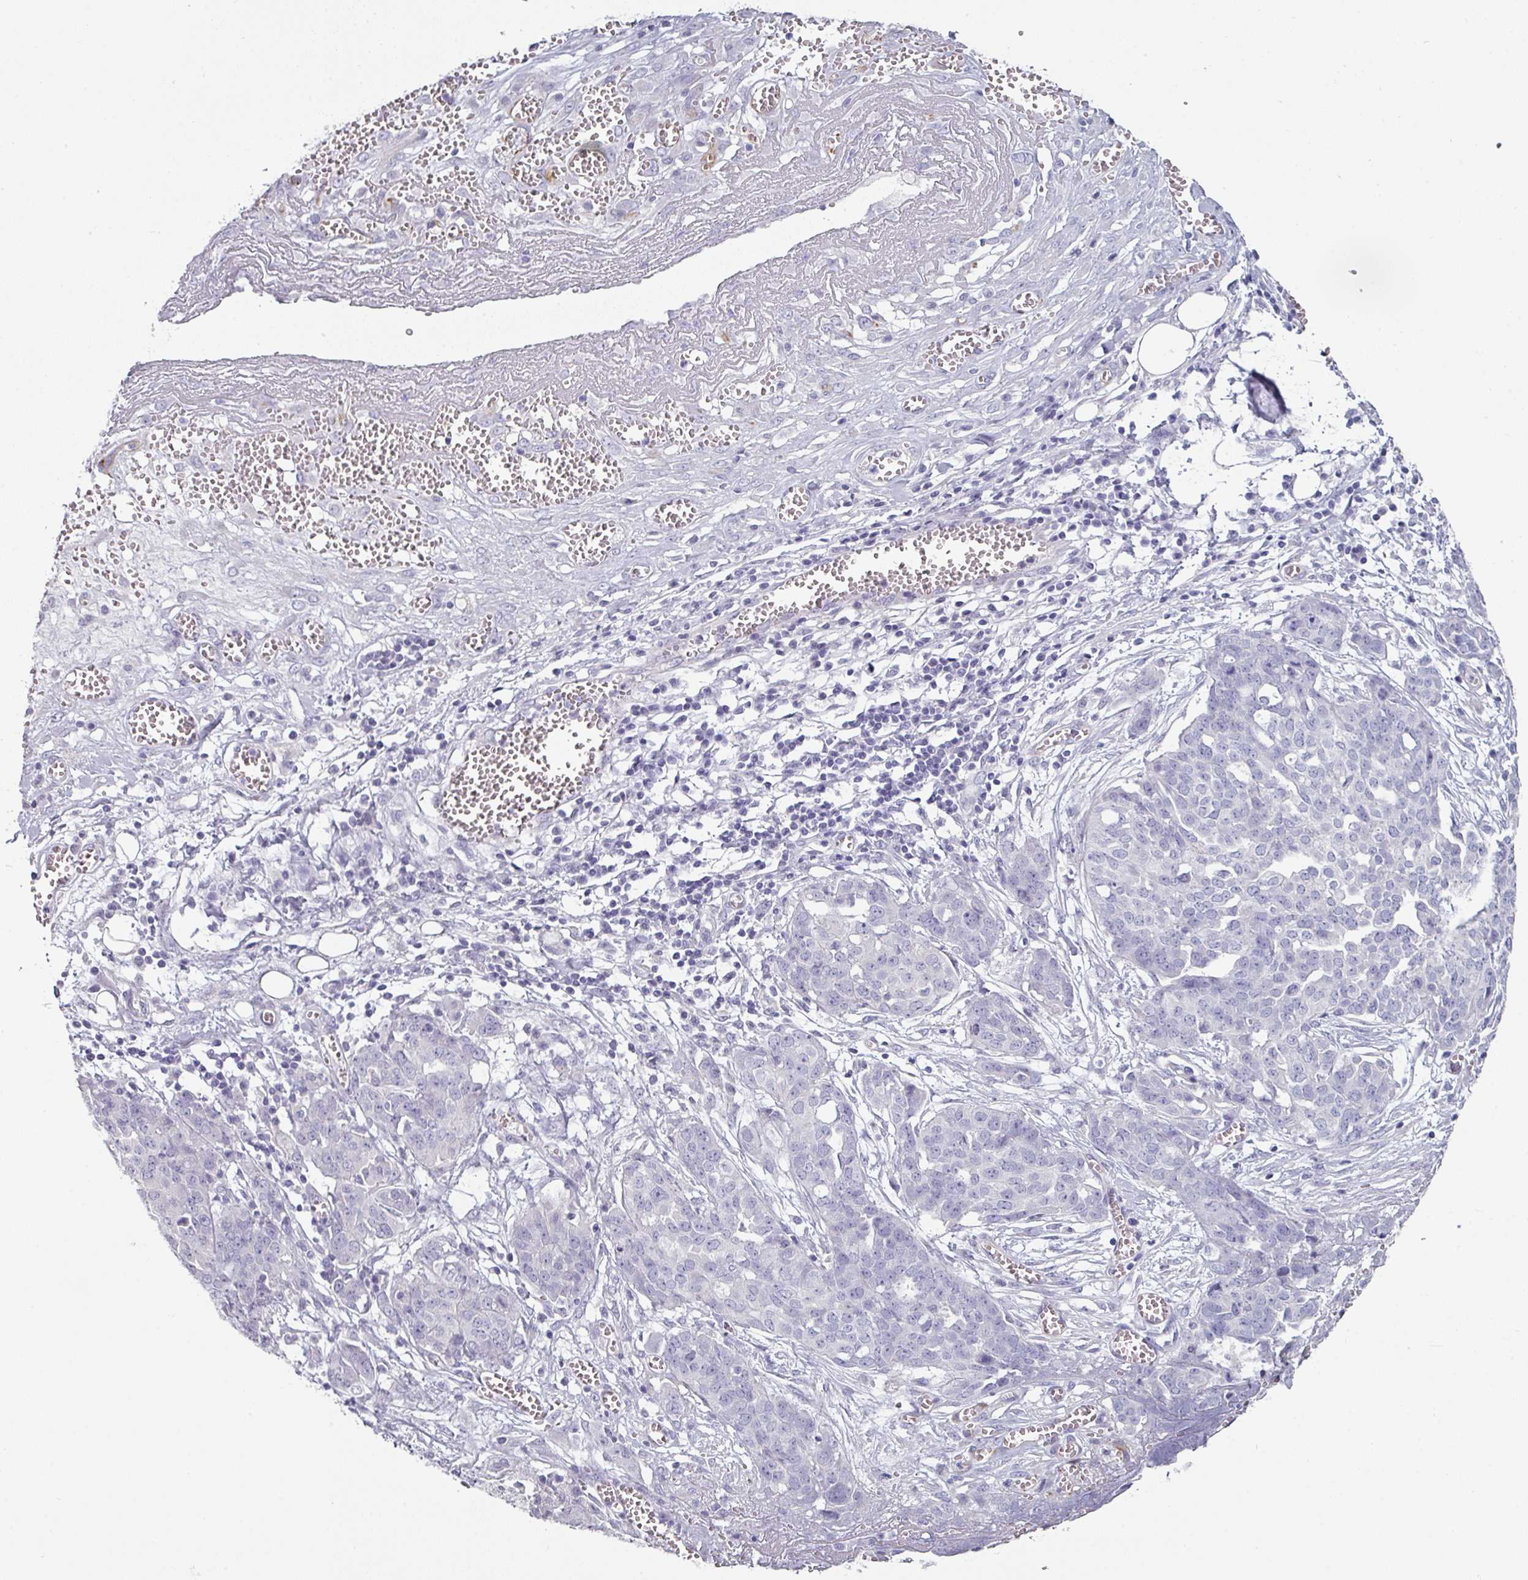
{"staining": {"intensity": "negative", "quantity": "none", "location": "none"}, "tissue": "ovarian cancer", "cell_type": "Tumor cells", "image_type": "cancer", "snomed": [{"axis": "morphology", "description": "Cystadenocarcinoma, serous, NOS"}, {"axis": "topography", "description": "Soft tissue"}, {"axis": "topography", "description": "Ovary"}], "caption": "Ovarian cancer (serous cystadenocarcinoma) was stained to show a protein in brown. There is no significant staining in tumor cells.", "gene": "SLC17A7", "patient": {"sex": "female", "age": 57}}